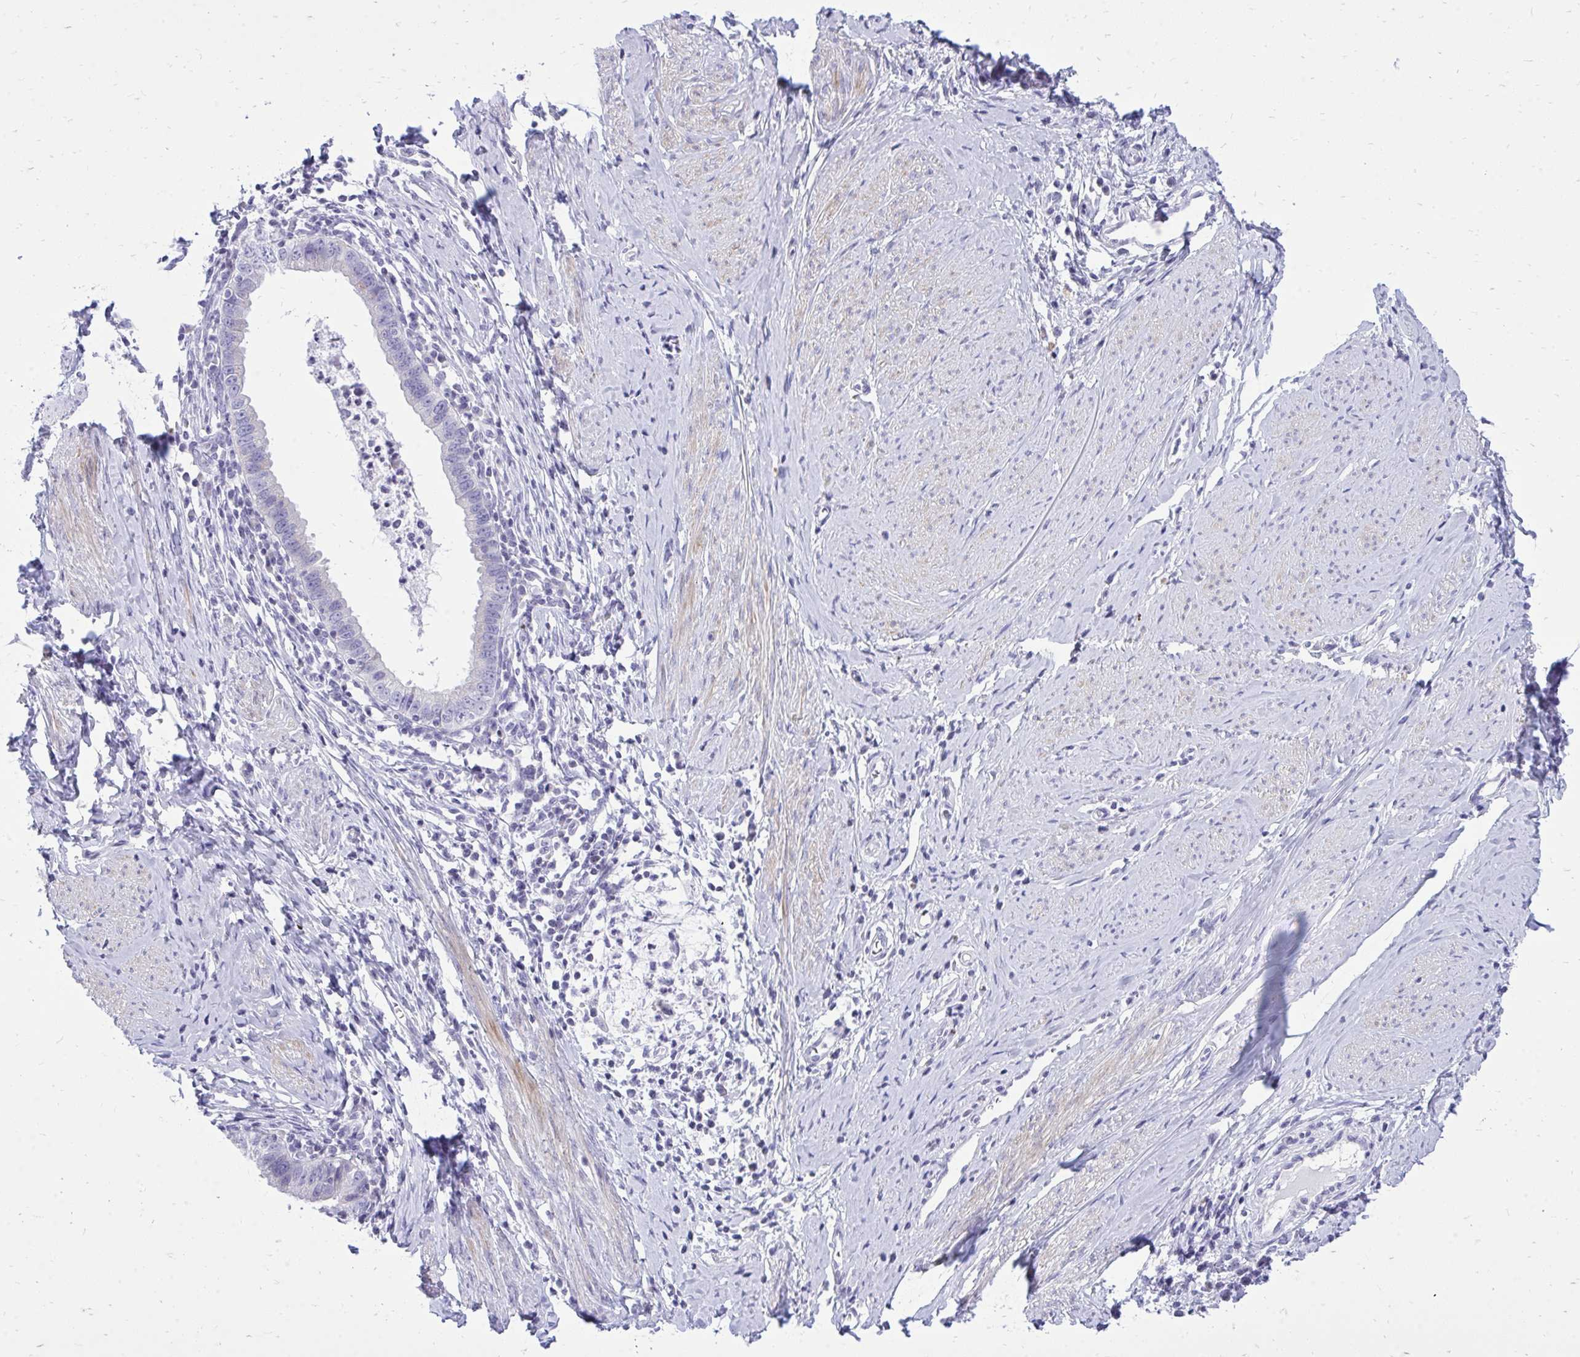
{"staining": {"intensity": "negative", "quantity": "none", "location": "none"}, "tissue": "cervical cancer", "cell_type": "Tumor cells", "image_type": "cancer", "snomed": [{"axis": "morphology", "description": "Adenocarcinoma, NOS"}, {"axis": "topography", "description": "Cervix"}], "caption": "Cervical adenocarcinoma stained for a protein using immunohistochemistry demonstrates no positivity tumor cells.", "gene": "GABRA1", "patient": {"sex": "female", "age": 36}}